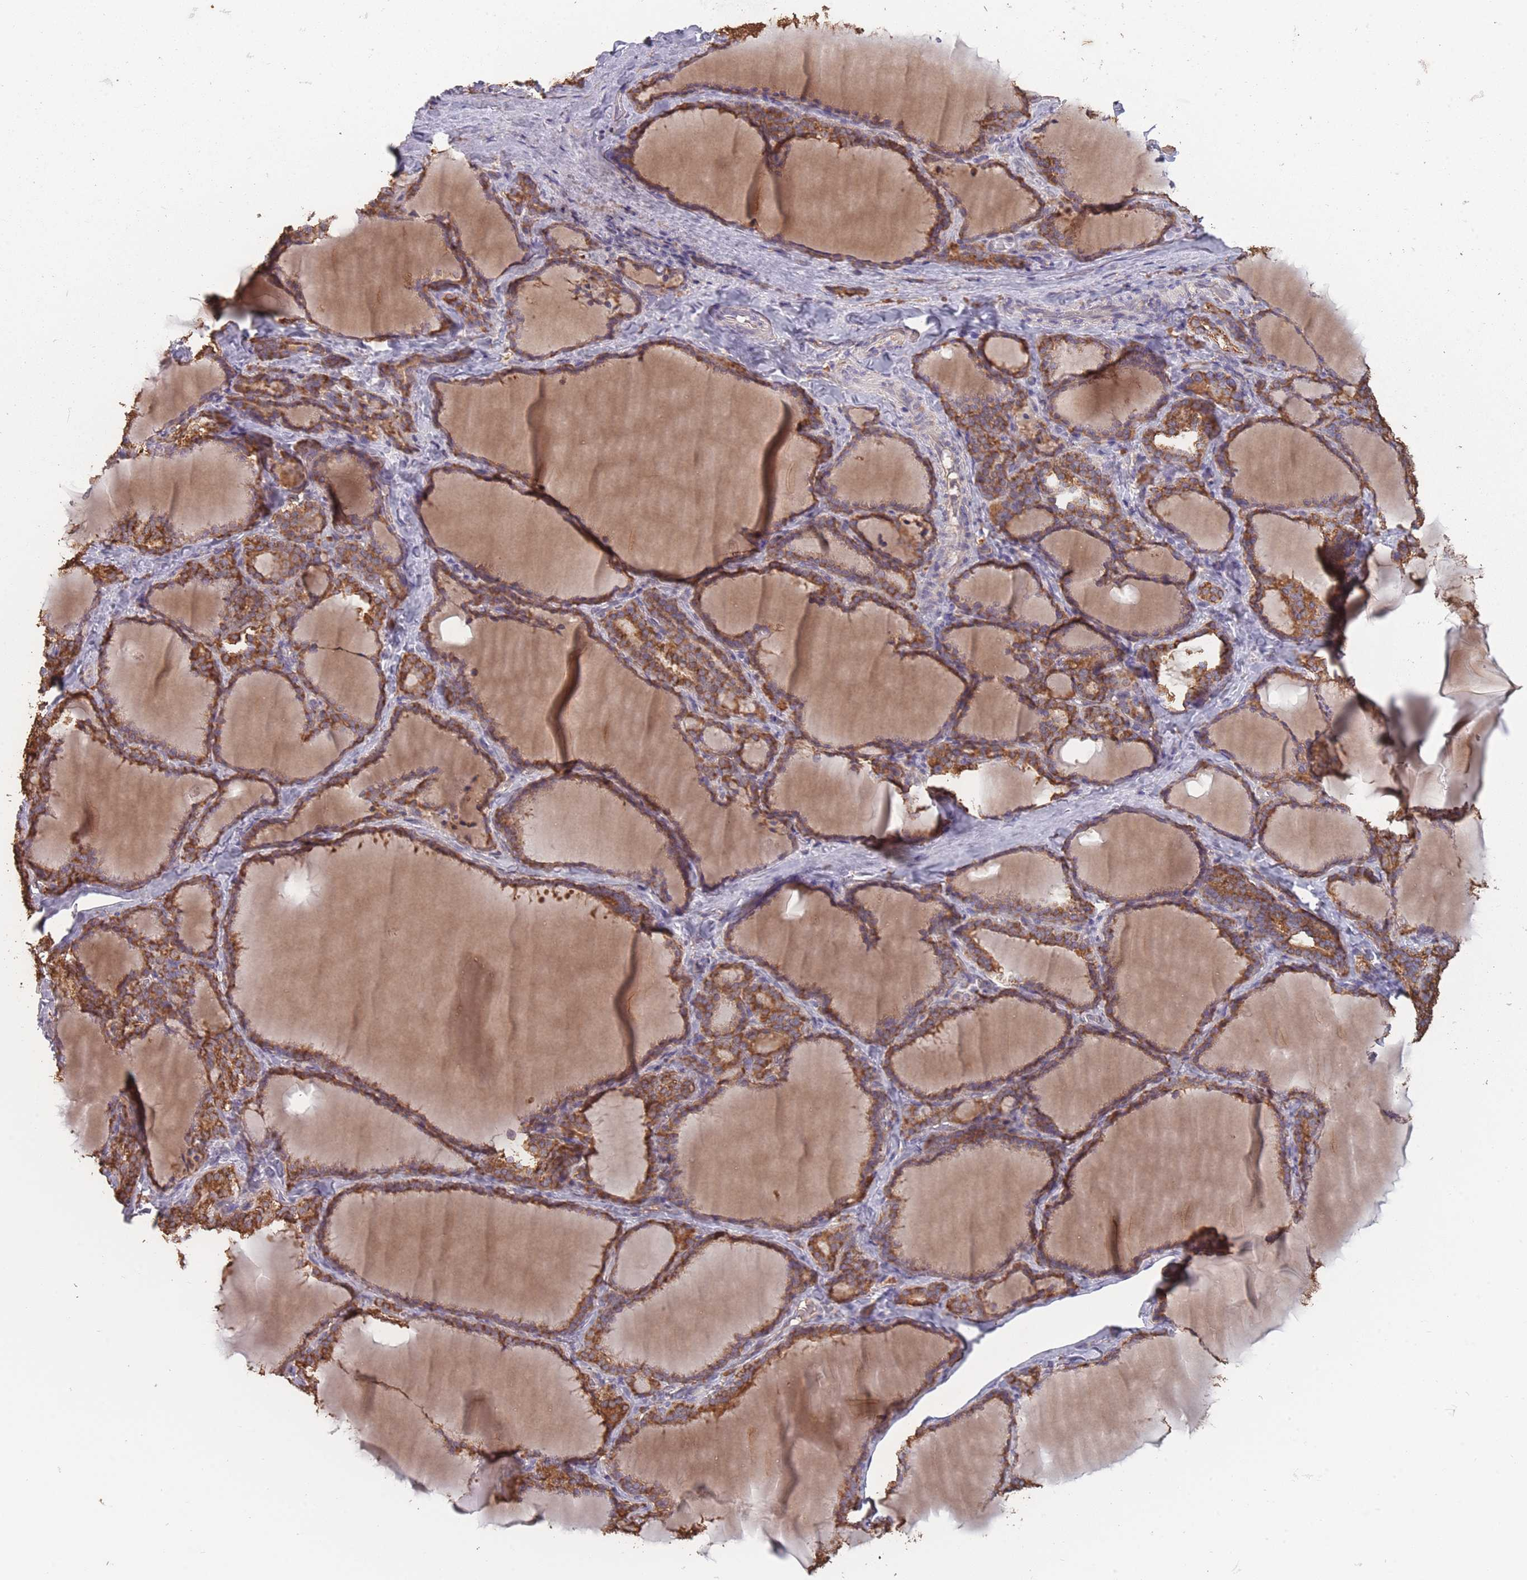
{"staining": {"intensity": "strong", "quantity": ">75%", "location": "cytoplasmic/membranous"}, "tissue": "thyroid gland", "cell_type": "Glandular cells", "image_type": "normal", "snomed": [{"axis": "morphology", "description": "Normal tissue, NOS"}, {"axis": "topography", "description": "Thyroid gland"}], "caption": "This photomicrograph shows normal thyroid gland stained with IHC to label a protein in brown. The cytoplasmic/membranous of glandular cells show strong positivity for the protein. Nuclei are counter-stained blue.", "gene": "SANBR", "patient": {"sex": "female", "age": 31}}